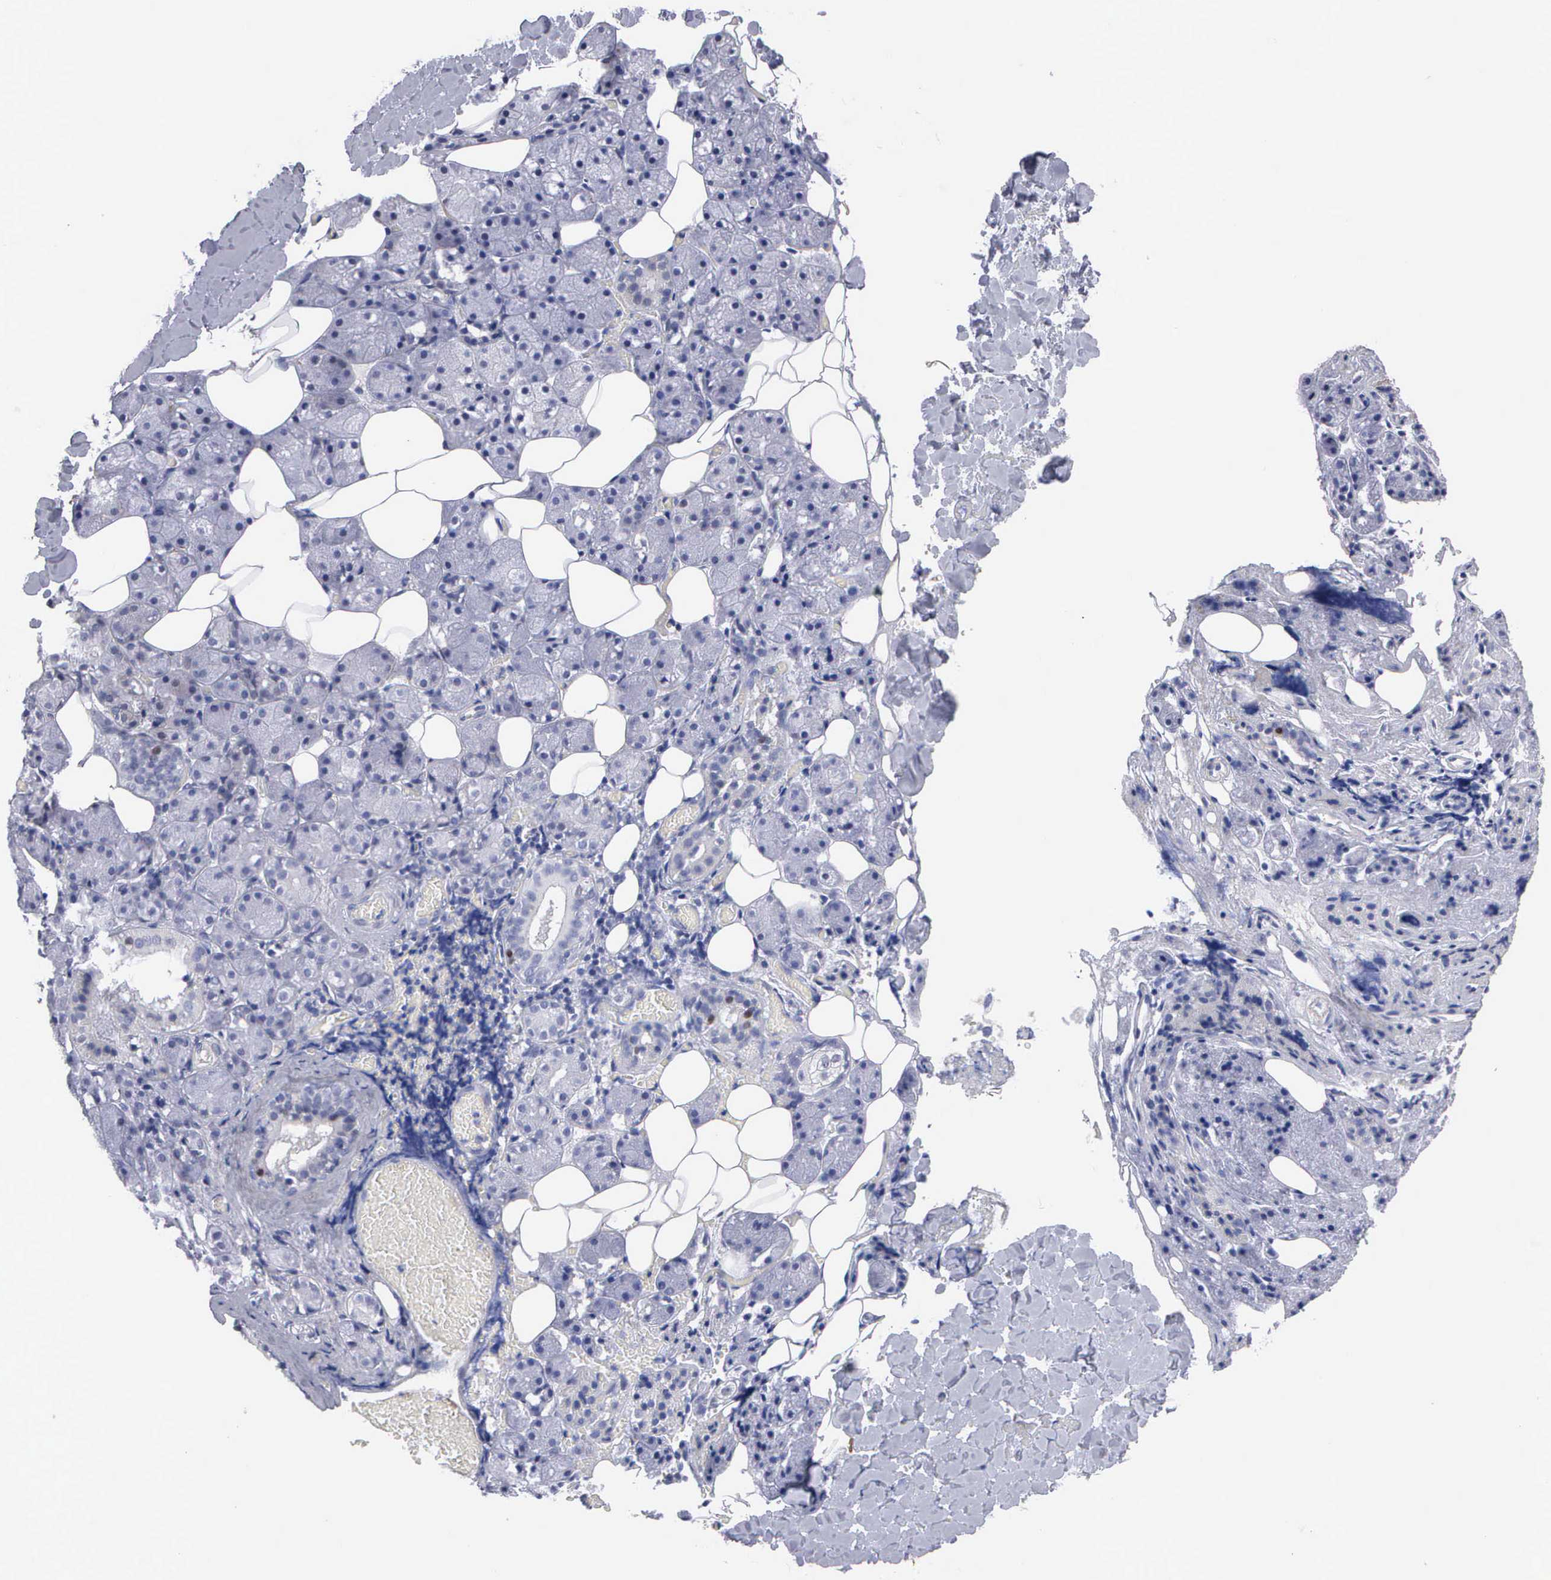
{"staining": {"intensity": "negative", "quantity": "none", "location": "none"}, "tissue": "salivary gland", "cell_type": "Glandular cells", "image_type": "normal", "snomed": [{"axis": "morphology", "description": "Normal tissue, NOS"}, {"axis": "topography", "description": "Salivary gland"}], "caption": "High power microscopy histopathology image of an immunohistochemistry (IHC) photomicrograph of normal salivary gland, revealing no significant expression in glandular cells.", "gene": "ELFN2", "patient": {"sex": "female", "age": 55}}